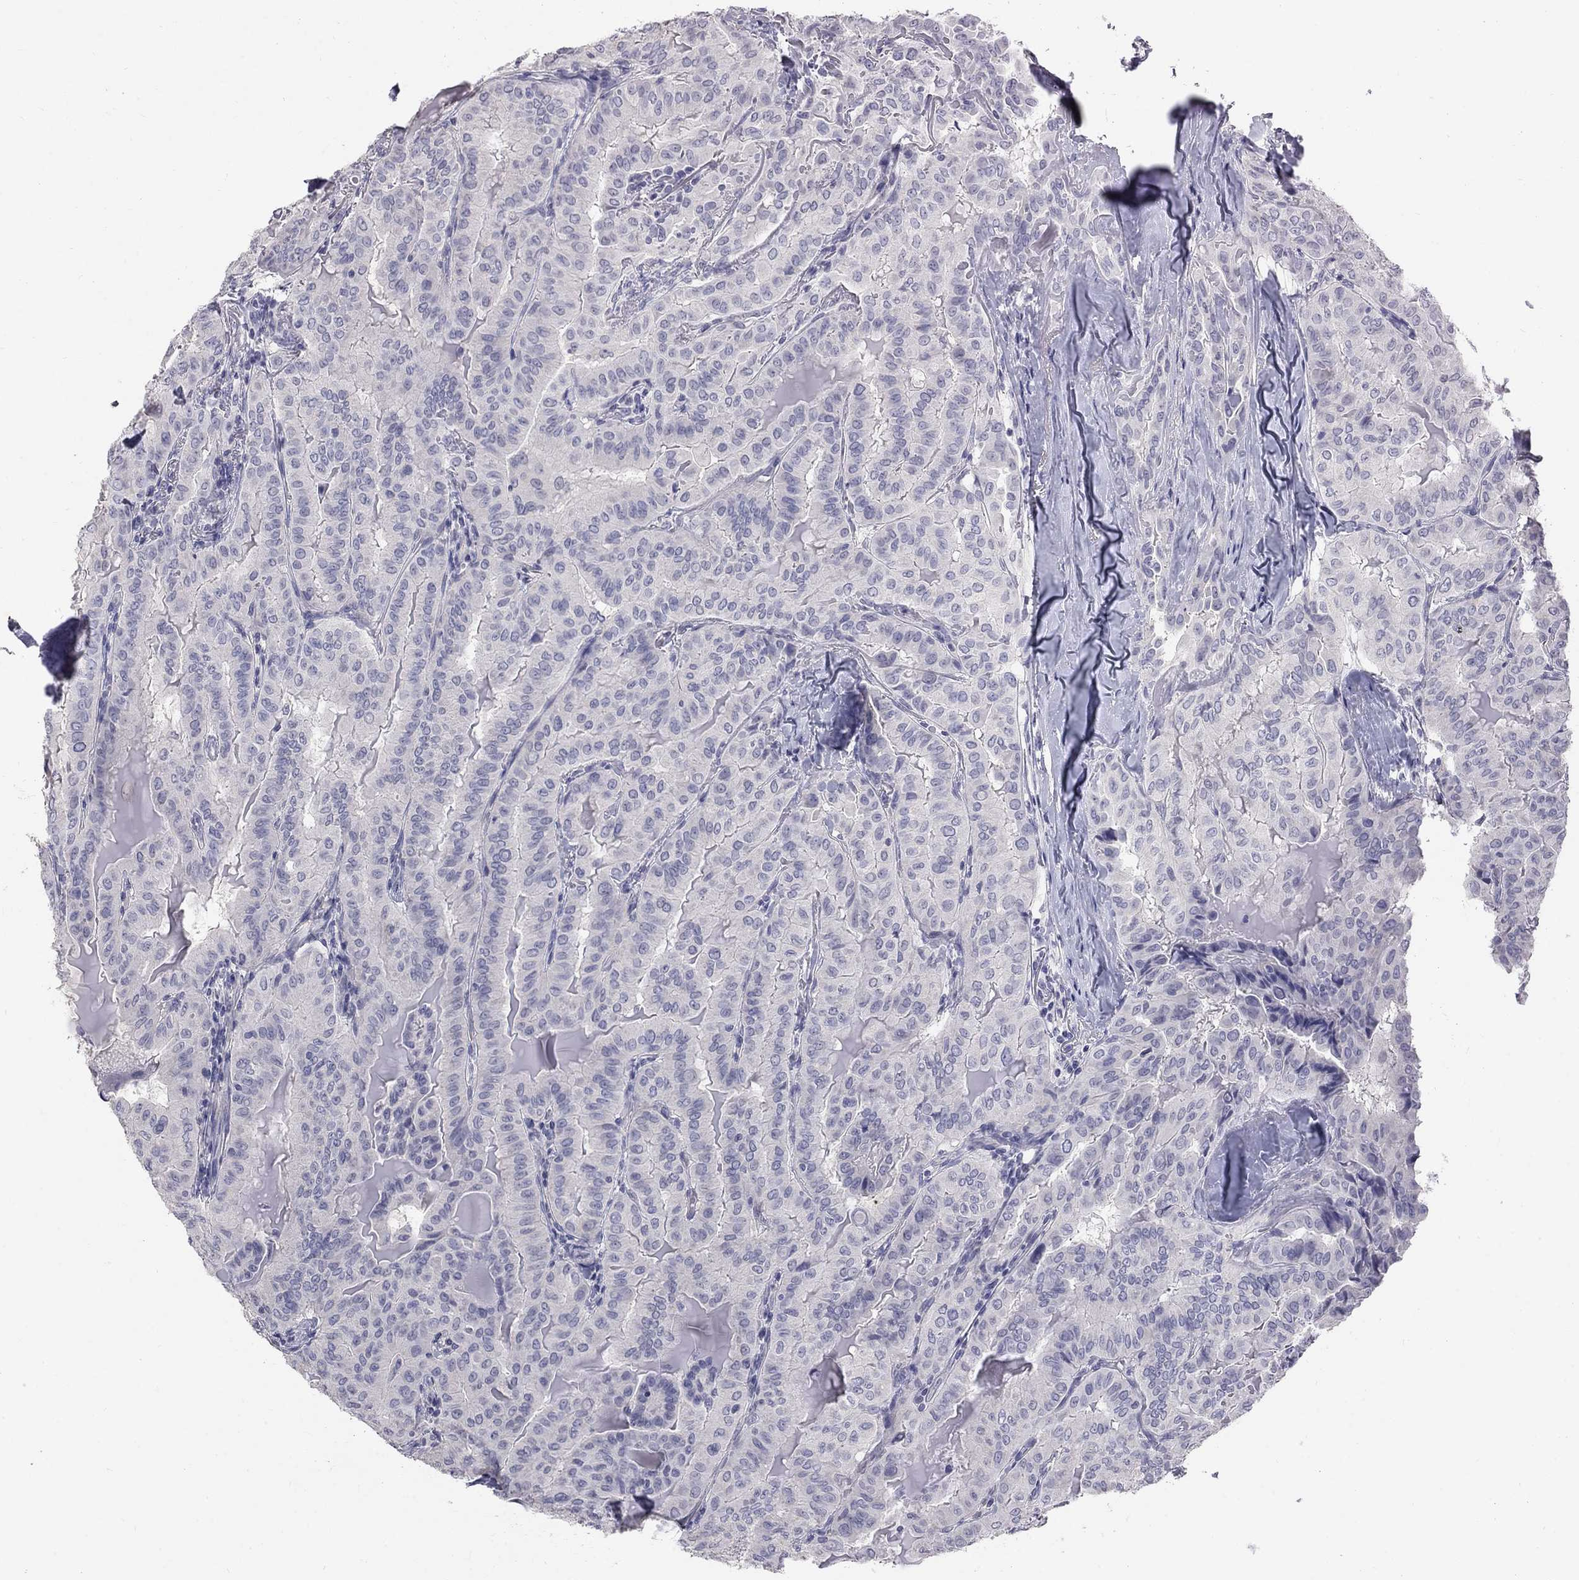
{"staining": {"intensity": "negative", "quantity": "none", "location": "none"}, "tissue": "thyroid cancer", "cell_type": "Tumor cells", "image_type": "cancer", "snomed": [{"axis": "morphology", "description": "Papillary adenocarcinoma, NOS"}, {"axis": "topography", "description": "Thyroid gland"}], "caption": "Tumor cells show no significant positivity in papillary adenocarcinoma (thyroid).", "gene": "PTH1R", "patient": {"sex": "female", "age": 68}}